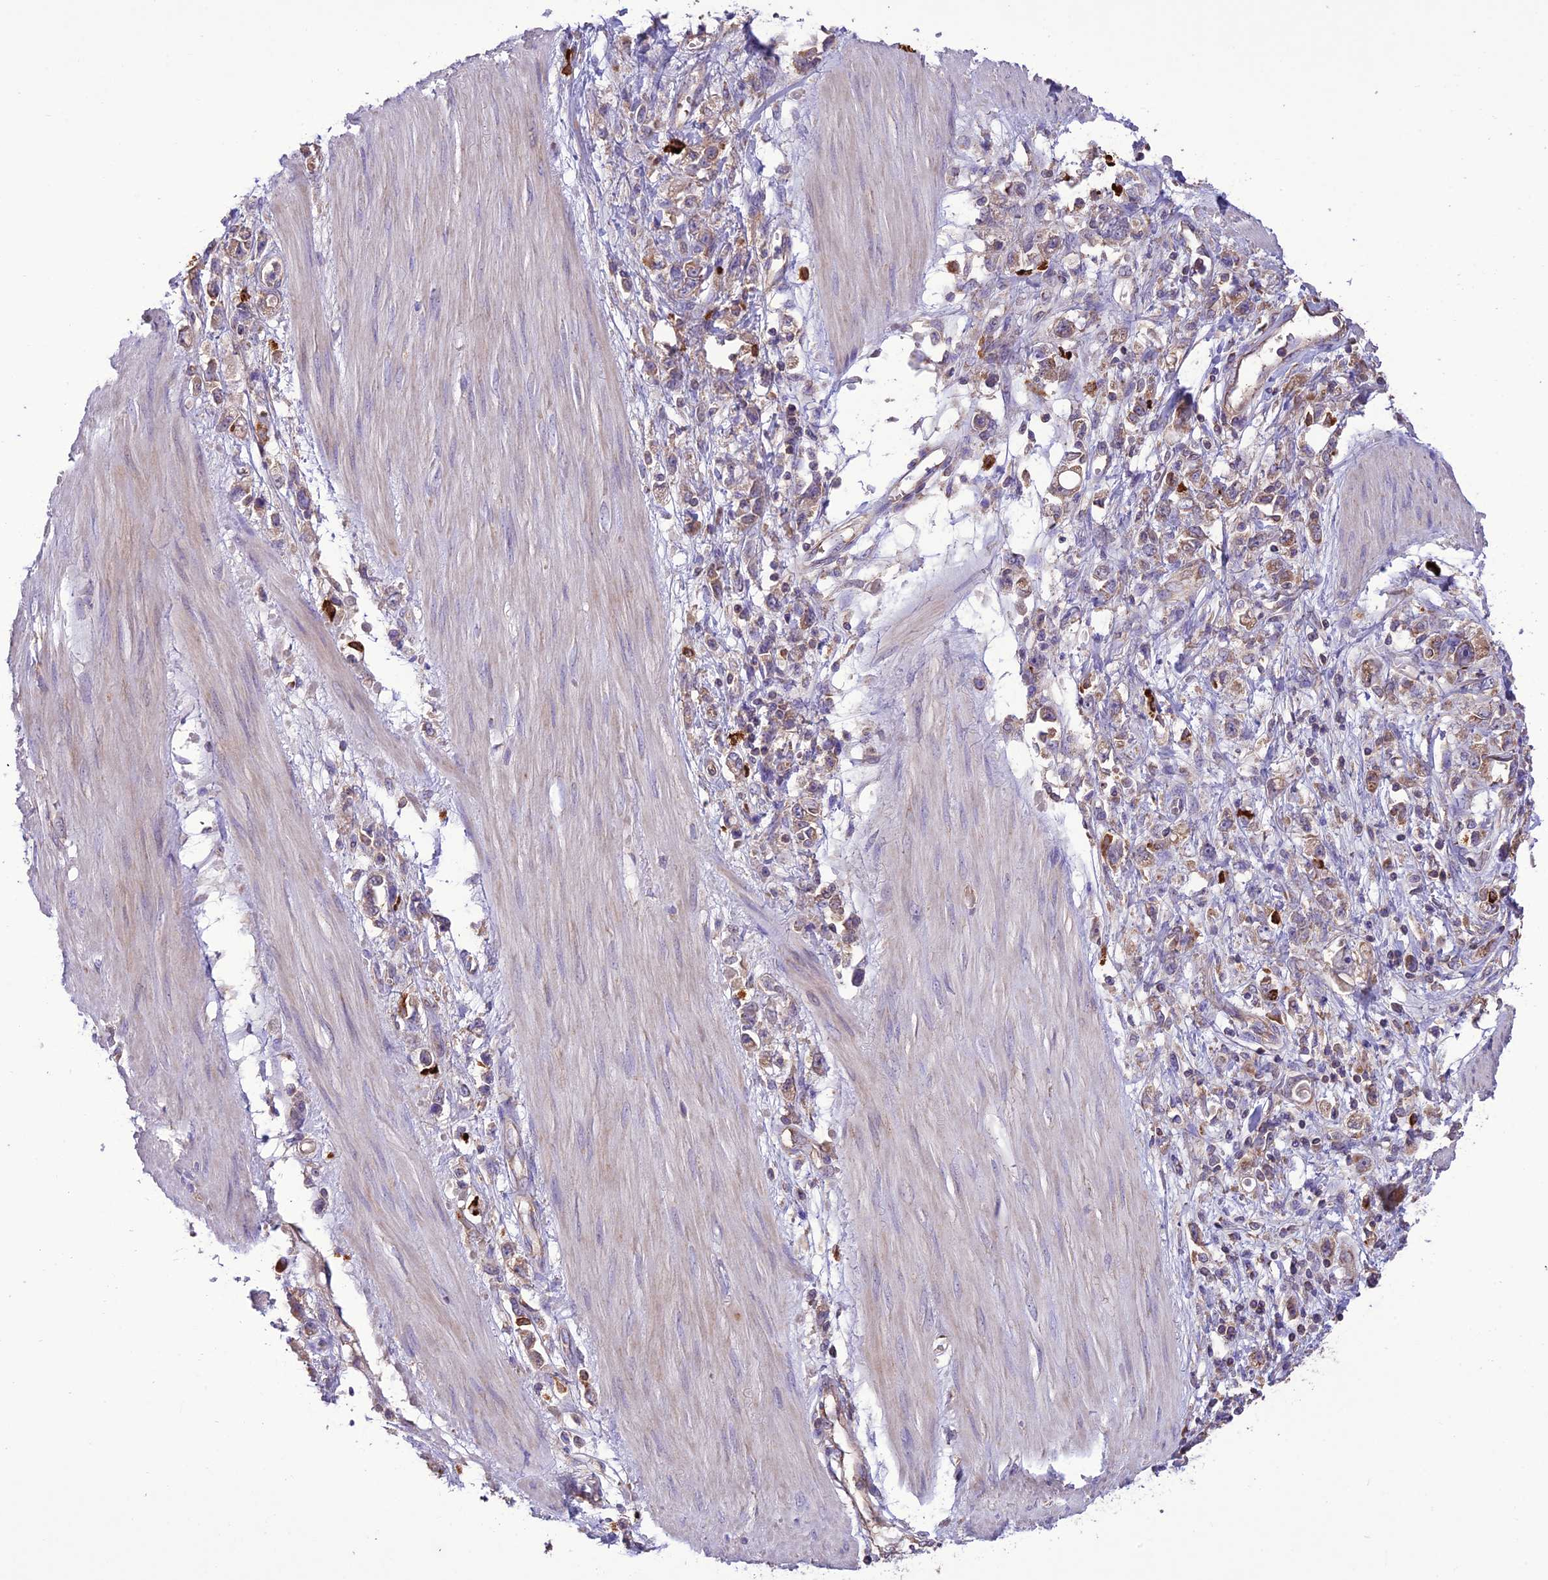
{"staining": {"intensity": "moderate", "quantity": "25%-75%", "location": "cytoplasmic/membranous"}, "tissue": "stomach cancer", "cell_type": "Tumor cells", "image_type": "cancer", "snomed": [{"axis": "morphology", "description": "Adenocarcinoma, NOS"}, {"axis": "topography", "description": "Stomach"}], "caption": "Tumor cells show medium levels of moderate cytoplasmic/membranous staining in about 25%-75% of cells in stomach adenocarcinoma. The staining was performed using DAB (3,3'-diaminobenzidine) to visualize the protein expression in brown, while the nuclei were stained in blue with hematoxylin (Magnification: 20x).", "gene": "NDUFAF1", "patient": {"sex": "female", "age": 76}}